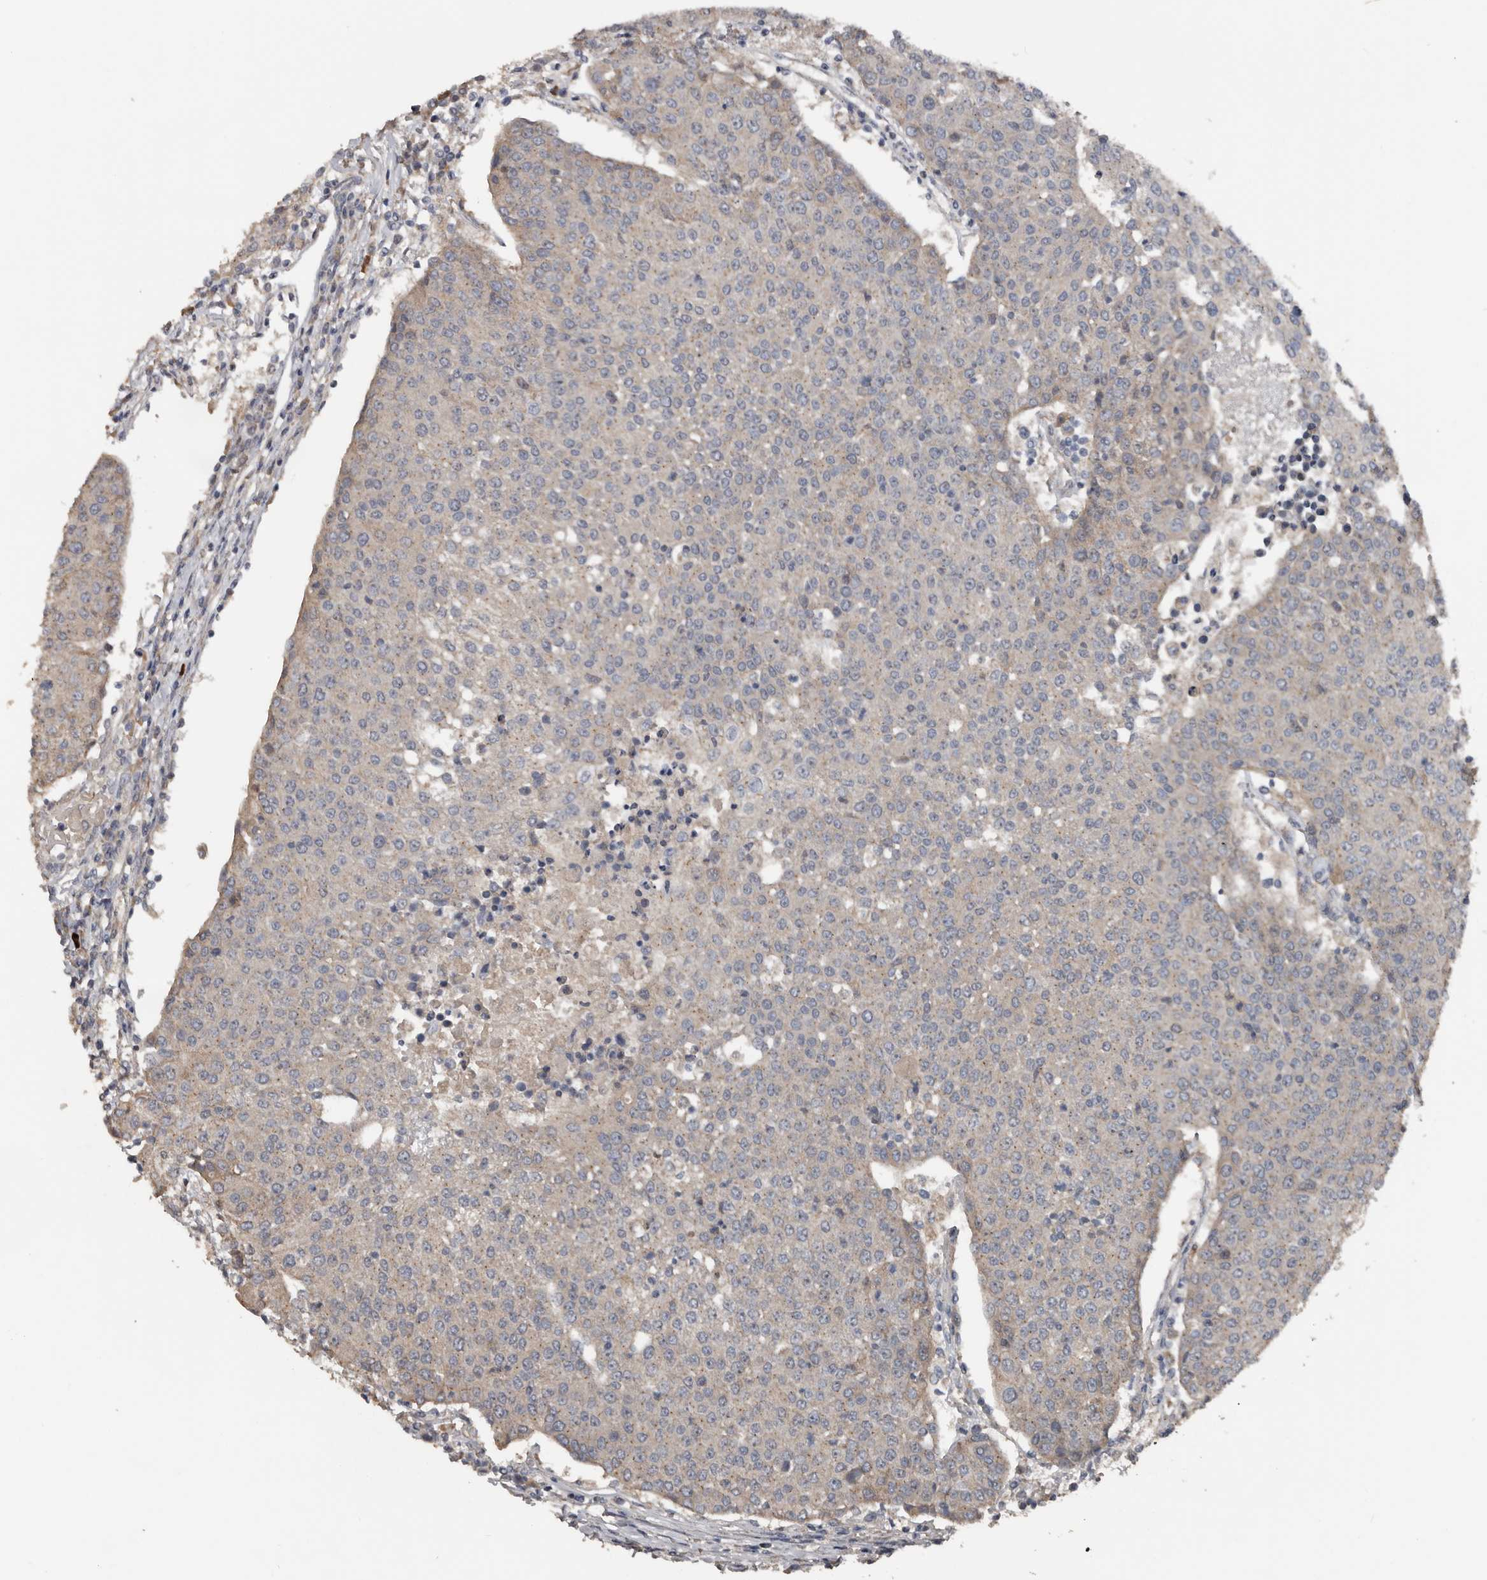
{"staining": {"intensity": "weak", "quantity": "<25%", "location": "cytoplasmic/membranous"}, "tissue": "urothelial cancer", "cell_type": "Tumor cells", "image_type": "cancer", "snomed": [{"axis": "morphology", "description": "Urothelial carcinoma, High grade"}, {"axis": "topography", "description": "Urinary bladder"}], "caption": "Immunohistochemical staining of urothelial carcinoma (high-grade) exhibits no significant staining in tumor cells.", "gene": "HYAL4", "patient": {"sex": "female", "age": 85}}